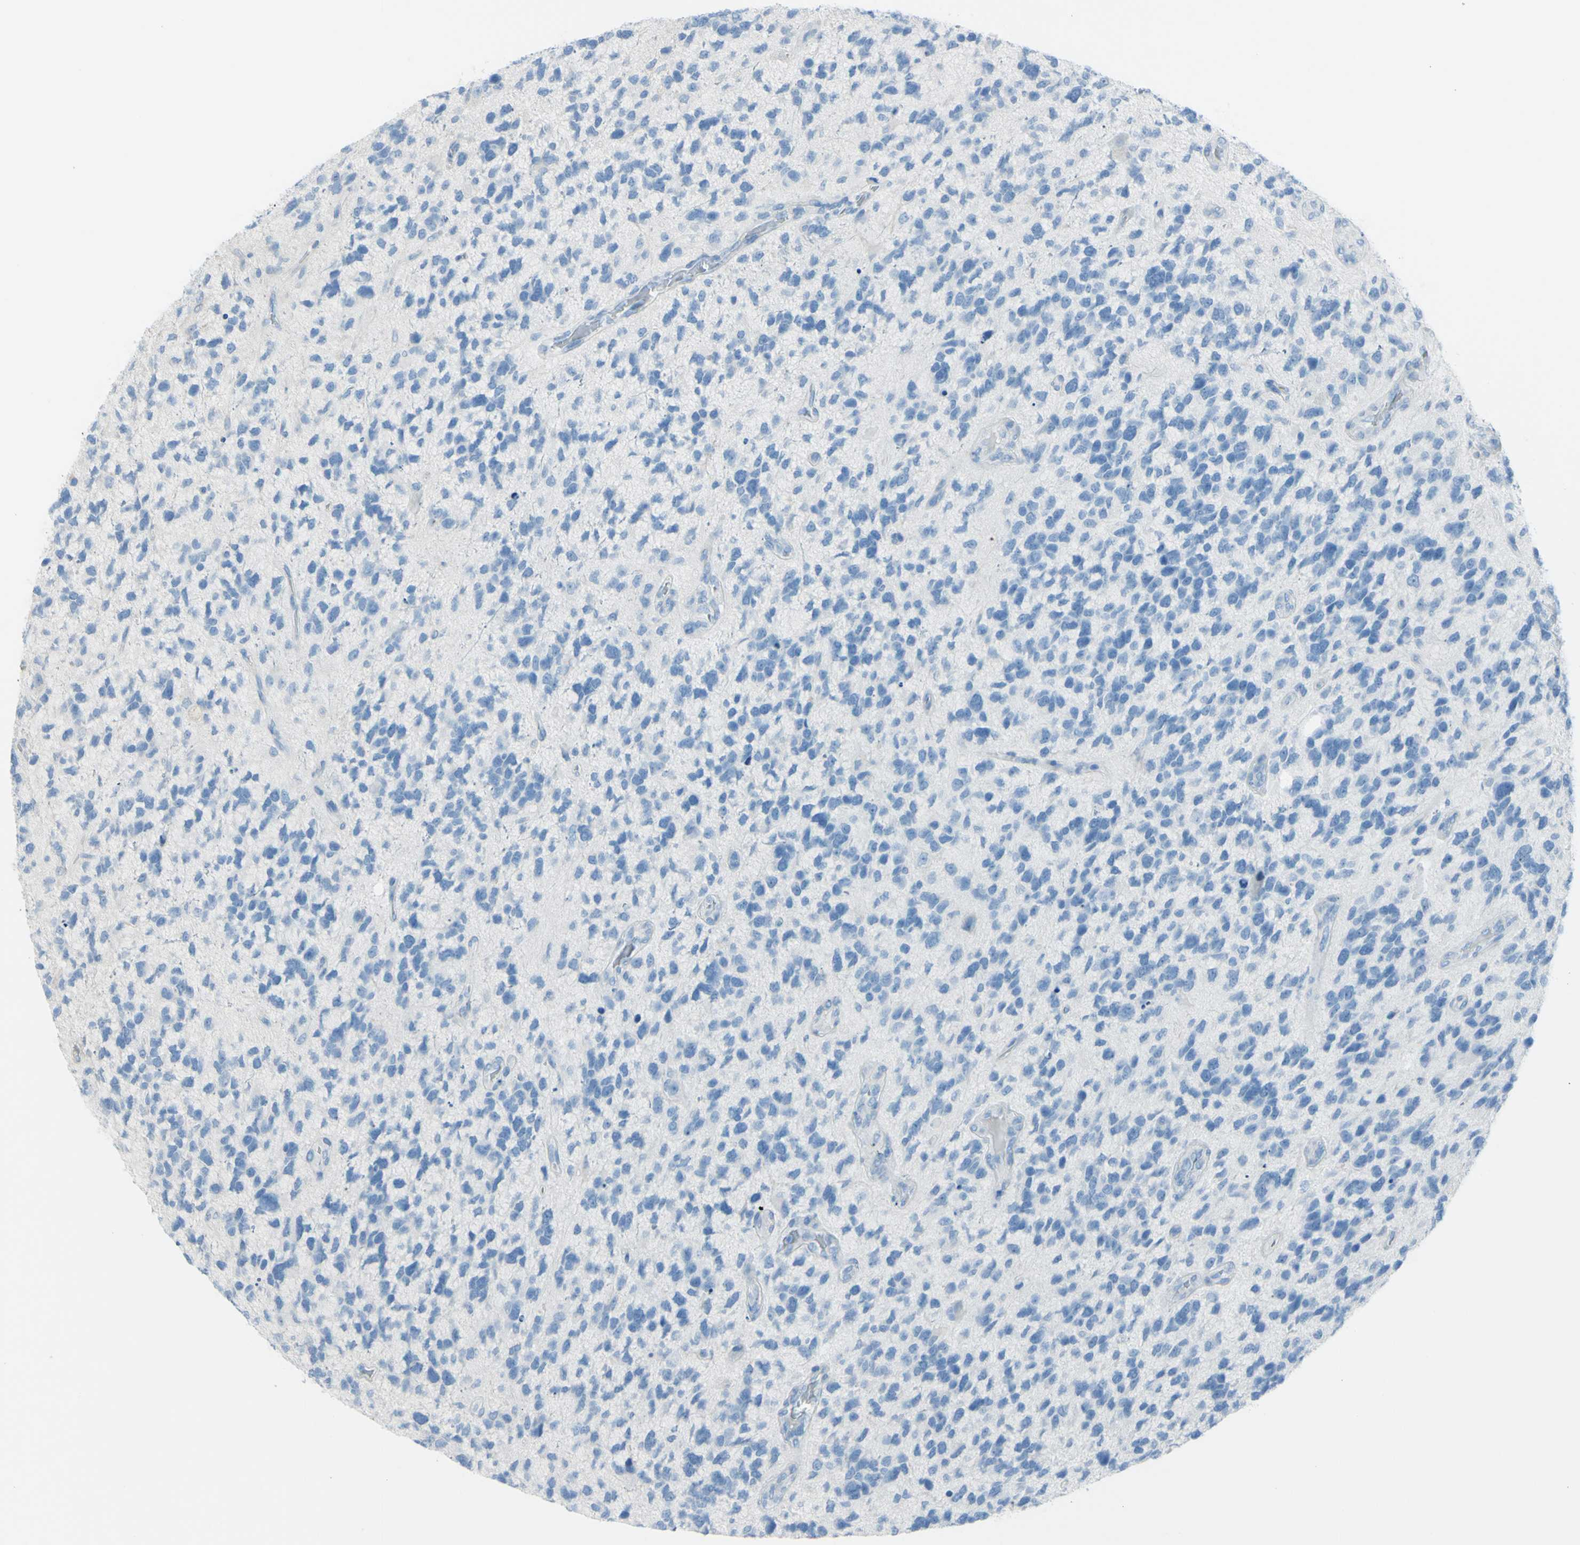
{"staining": {"intensity": "negative", "quantity": "none", "location": "none"}, "tissue": "glioma", "cell_type": "Tumor cells", "image_type": "cancer", "snomed": [{"axis": "morphology", "description": "Glioma, malignant, High grade"}, {"axis": "topography", "description": "Brain"}], "caption": "This is an immunohistochemistry histopathology image of high-grade glioma (malignant). There is no expression in tumor cells.", "gene": "TFPI2", "patient": {"sex": "female", "age": 58}}